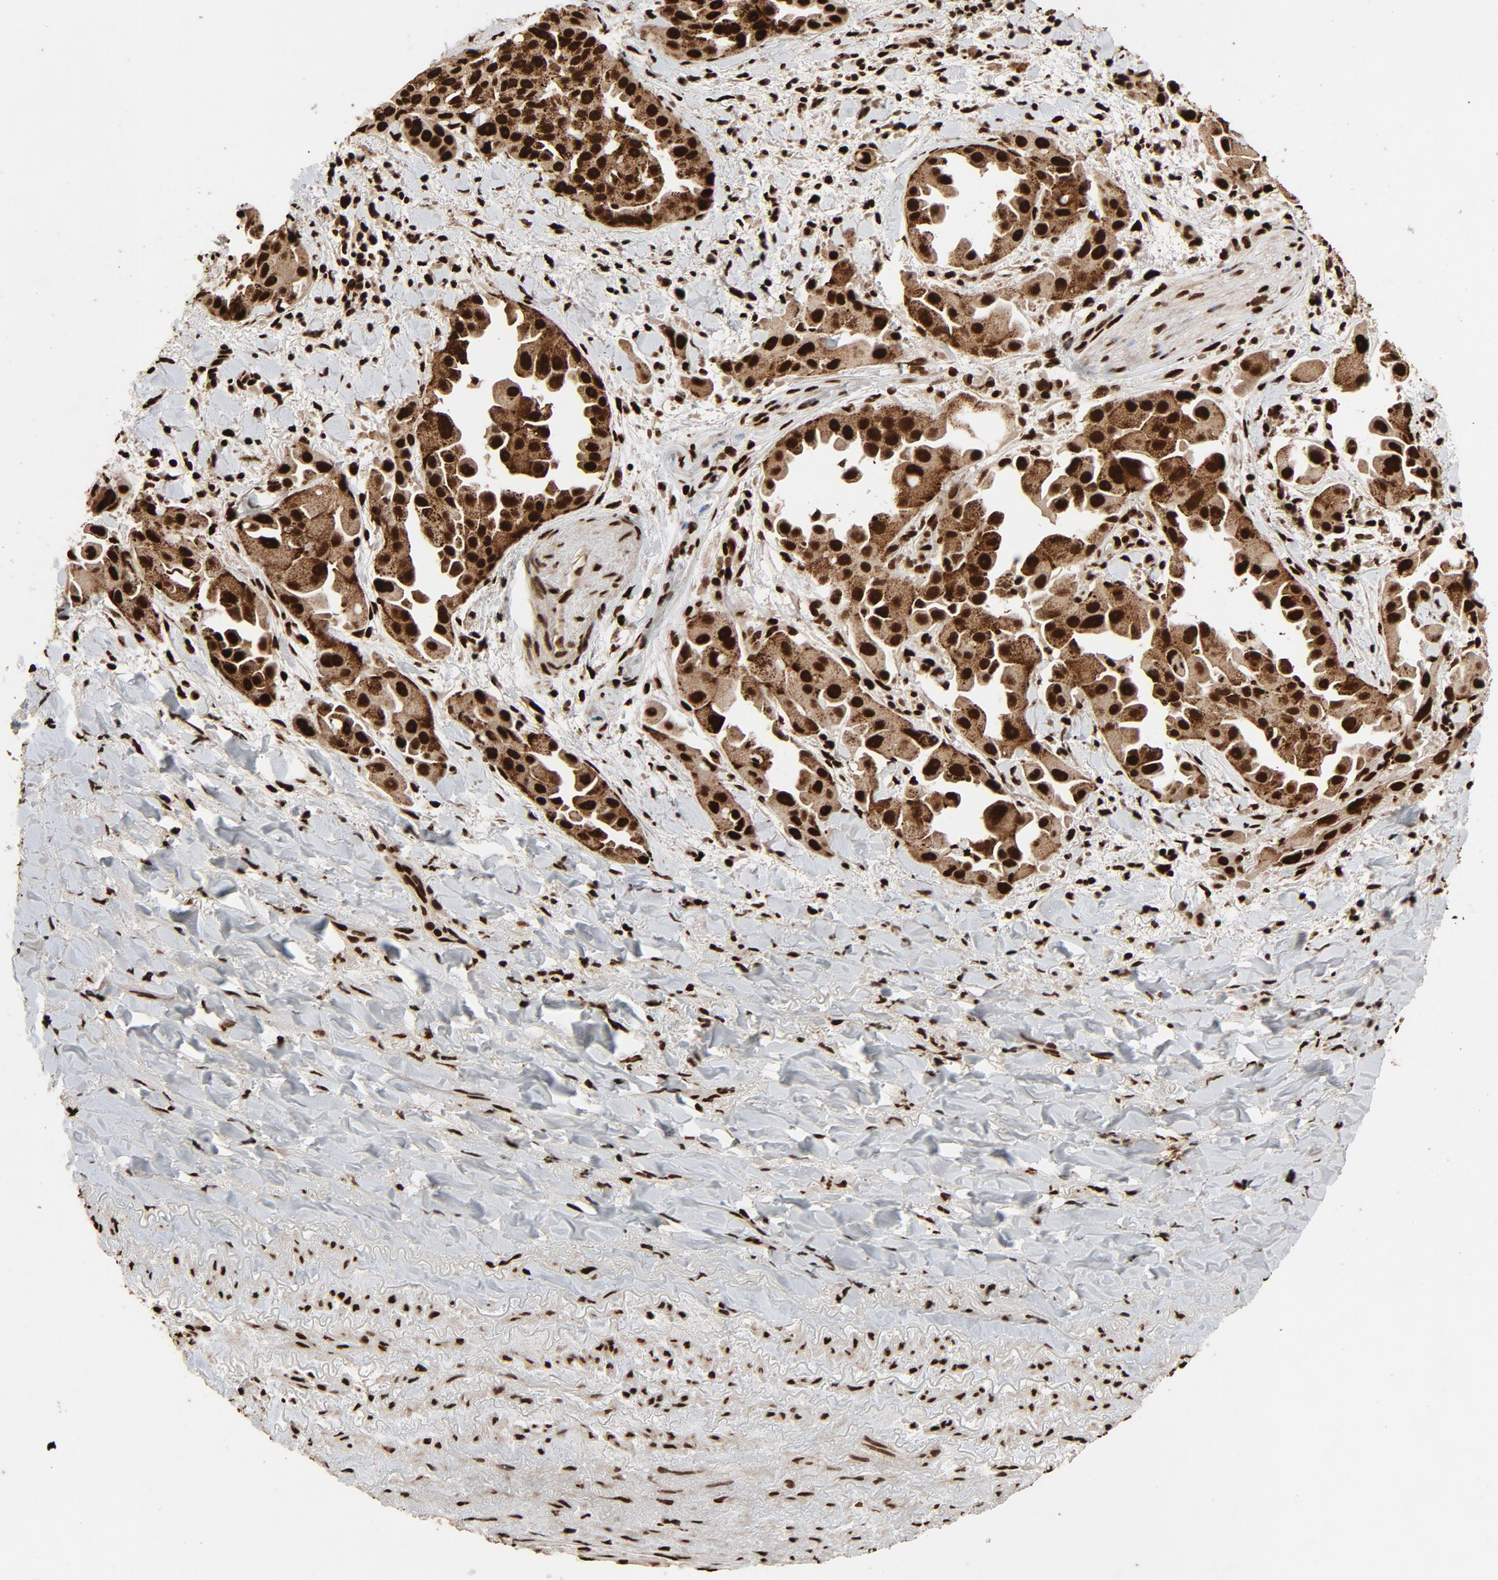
{"staining": {"intensity": "strong", "quantity": ">75%", "location": "nuclear"}, "tissue": "lung cancer", "cell_type": "Tumor cells", "image_type": "cancer", "snomed": [{"axis": "morphology", "description": "Normal tissue, NOS"}, {"axis": "morphology", "description": "Adenocarcinoma, NOS"}, {"axis": "topography", "description": "Bronchus"}], "caption": "A brown stain shows strong nuclear staining of a protein in lung cancer tumor cells.", "gene": "TP53BP1", "patient": {"sex": "male", "age": 68}}